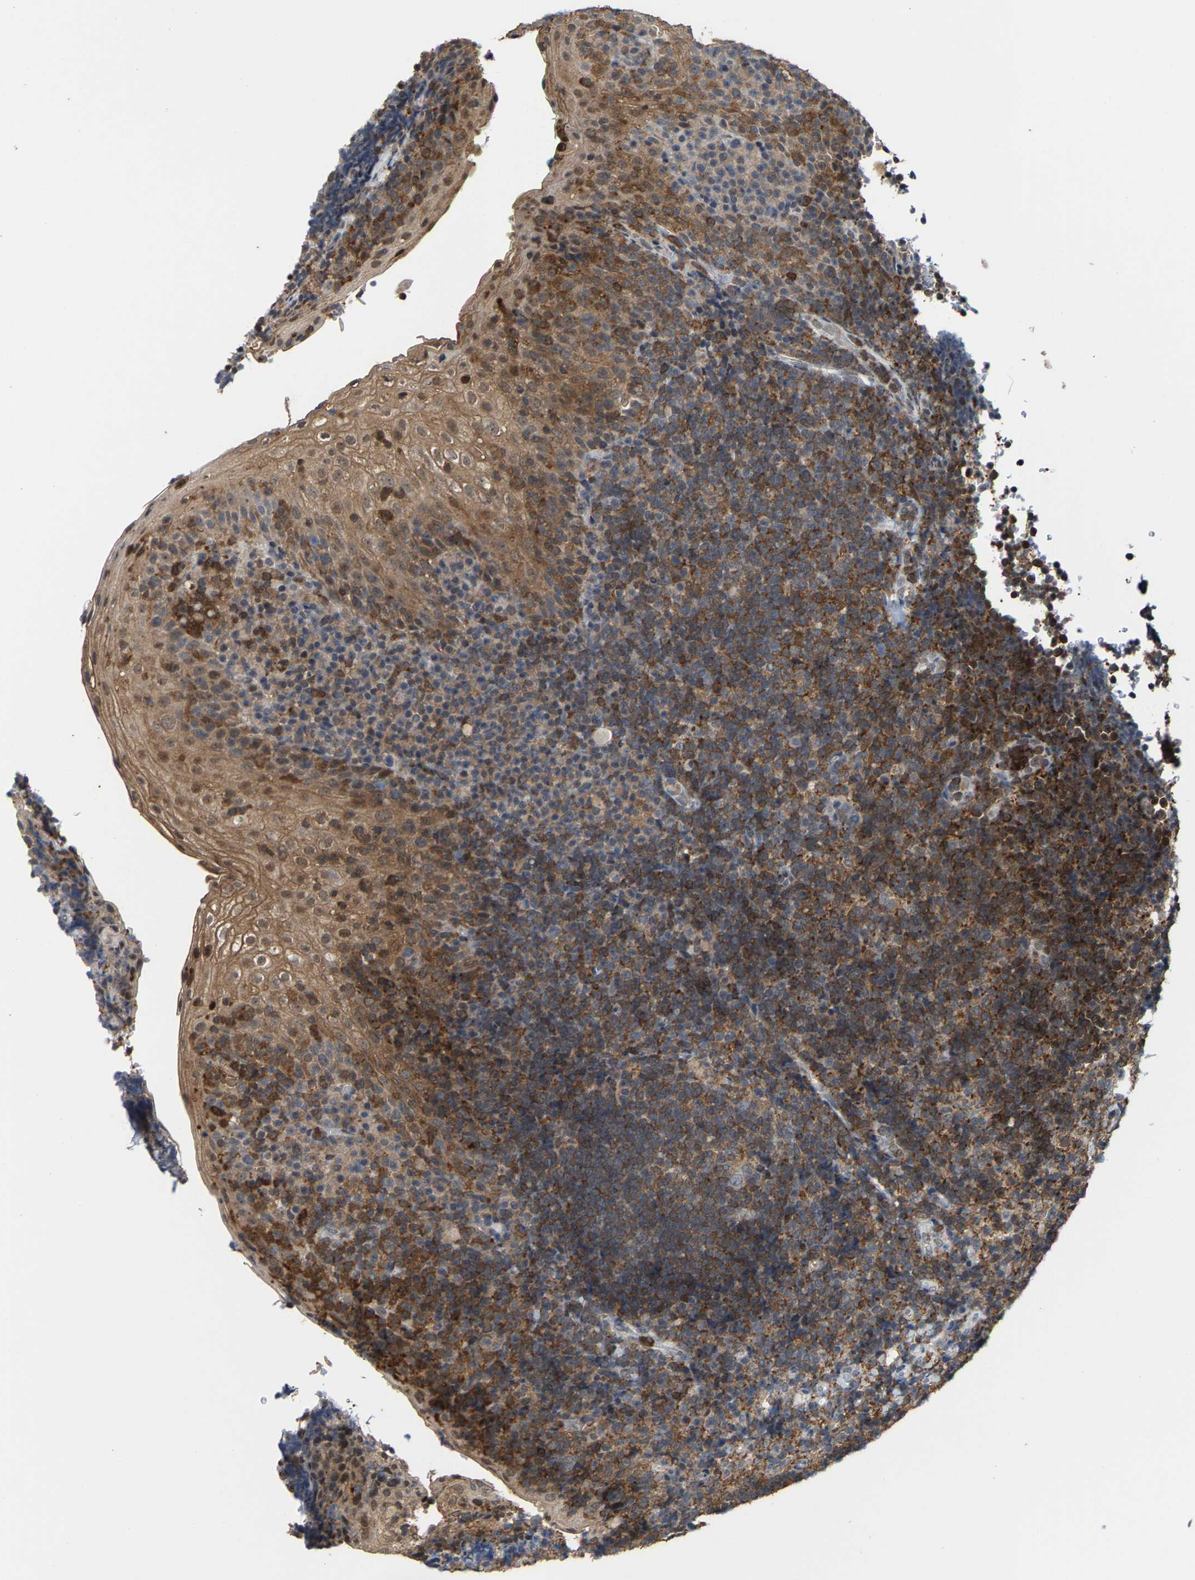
{"staining": {"intensity": "weak", "quantity": "<25%", "location": "cytoplasmic/membranous"}, "tissue": "tonsil", "cell_type": "Germinal center cells", "image_type": "normal", "snomed": [{"axis": "morphology", "description": "Normal tissue, NOS"}, {"axis": "topography", "description": "Tonsil"}], "caption": "High magnification brightfield microscopy of normal tonsil stained with DAB (brown) and counterstained with hematoxylin (blue): germinal center cells show no significant expression.", "gene": "FGD3", "patient": {"sex": "male", "age": 37}}